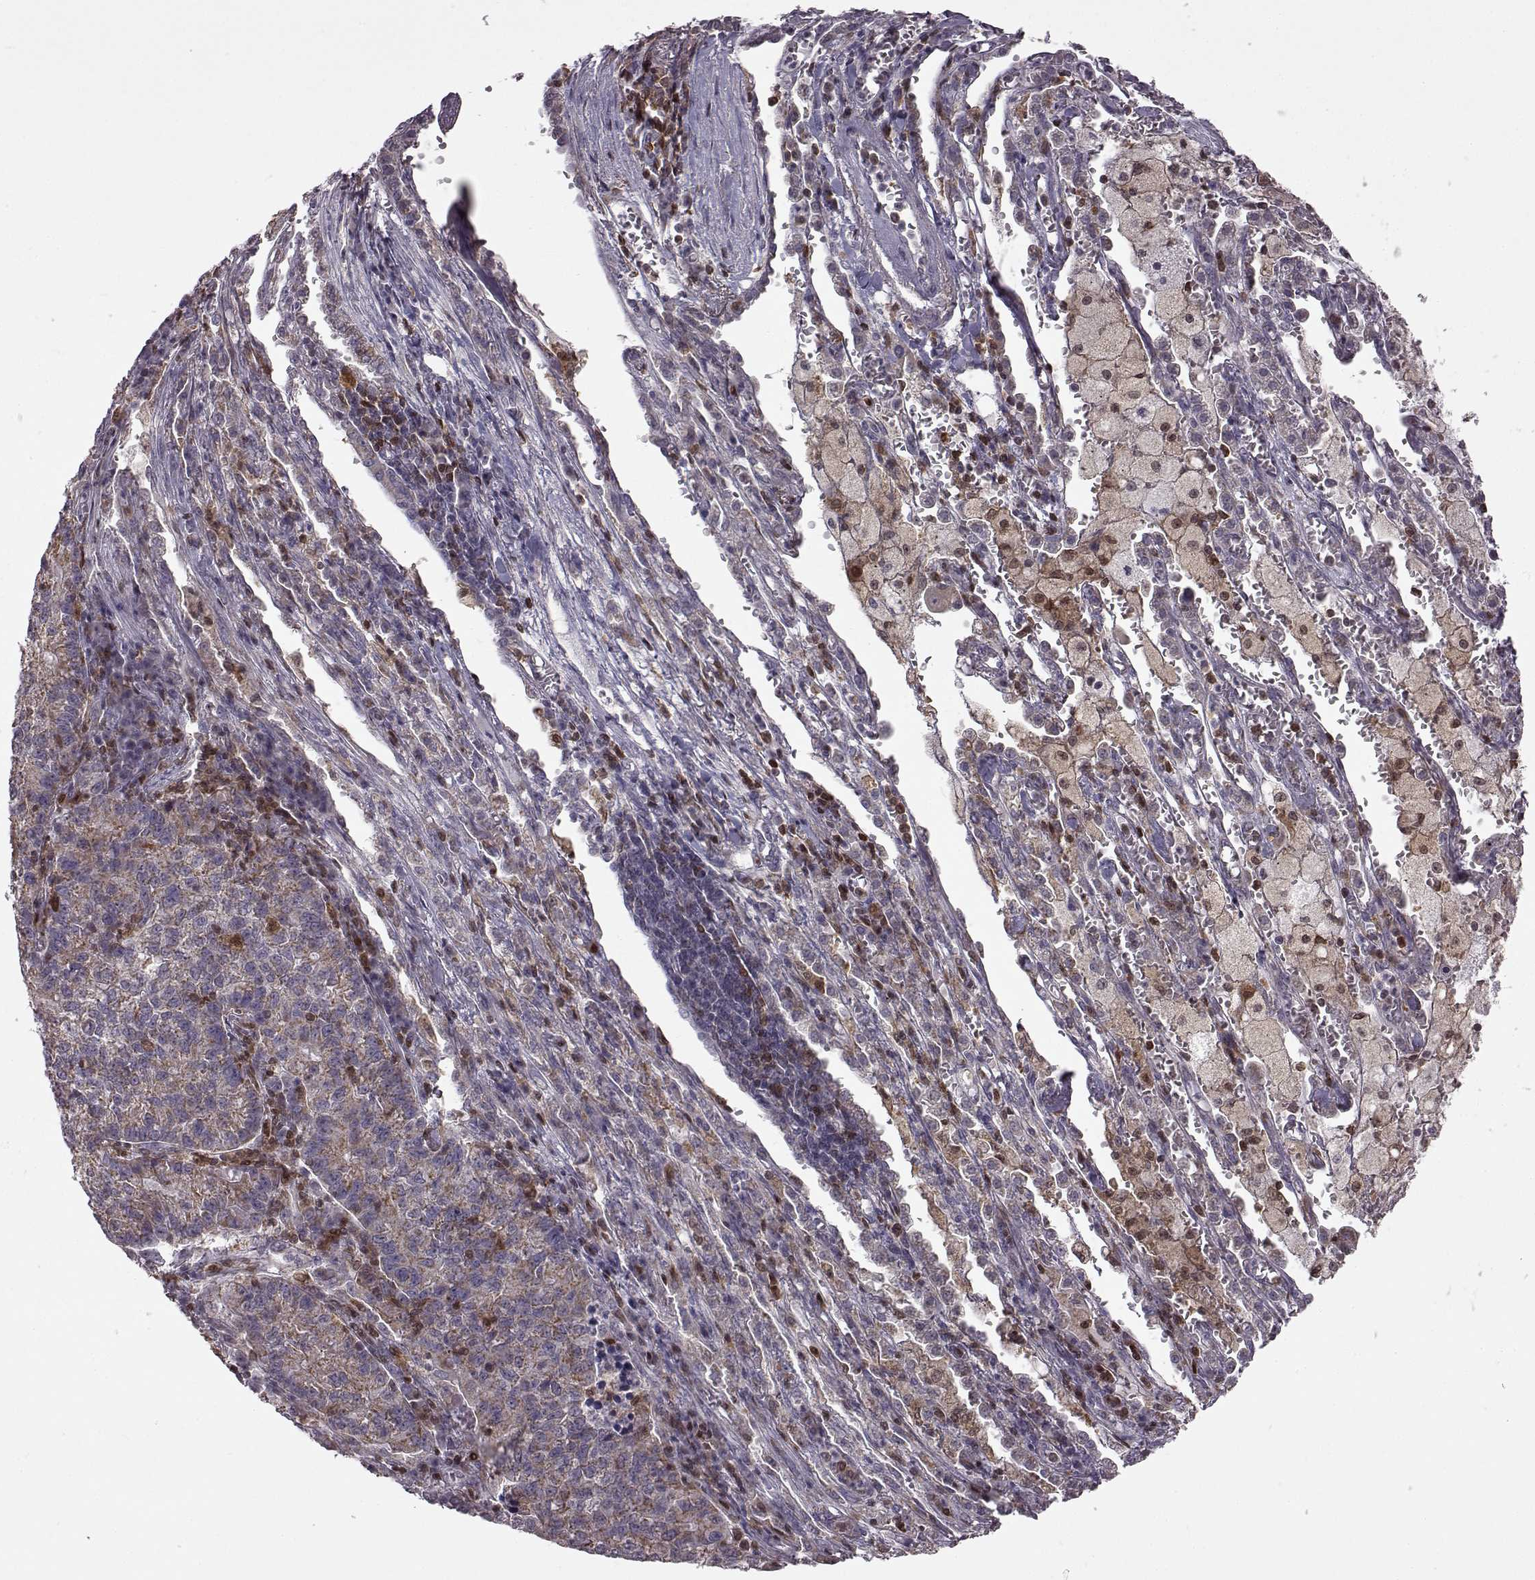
{"staining": {"intensity": "negative", "quantity": "none", "location": "none"}, "tissue": "lung cancer", "cell_type": "Tumor cells", "image_type": "cancer", "snomed": [{"axis": "morphology", "description": "Adenocarcinoma, NOS"}, {"axis": "topography", "description": "Lung"}], "caption": "Immunohistochemistry of human lung cancer reveals no staining in tumor cells. Nuclei are stained in blue.", "gene": "DOK2", "patient": {"sex": "male", "age": 57}}